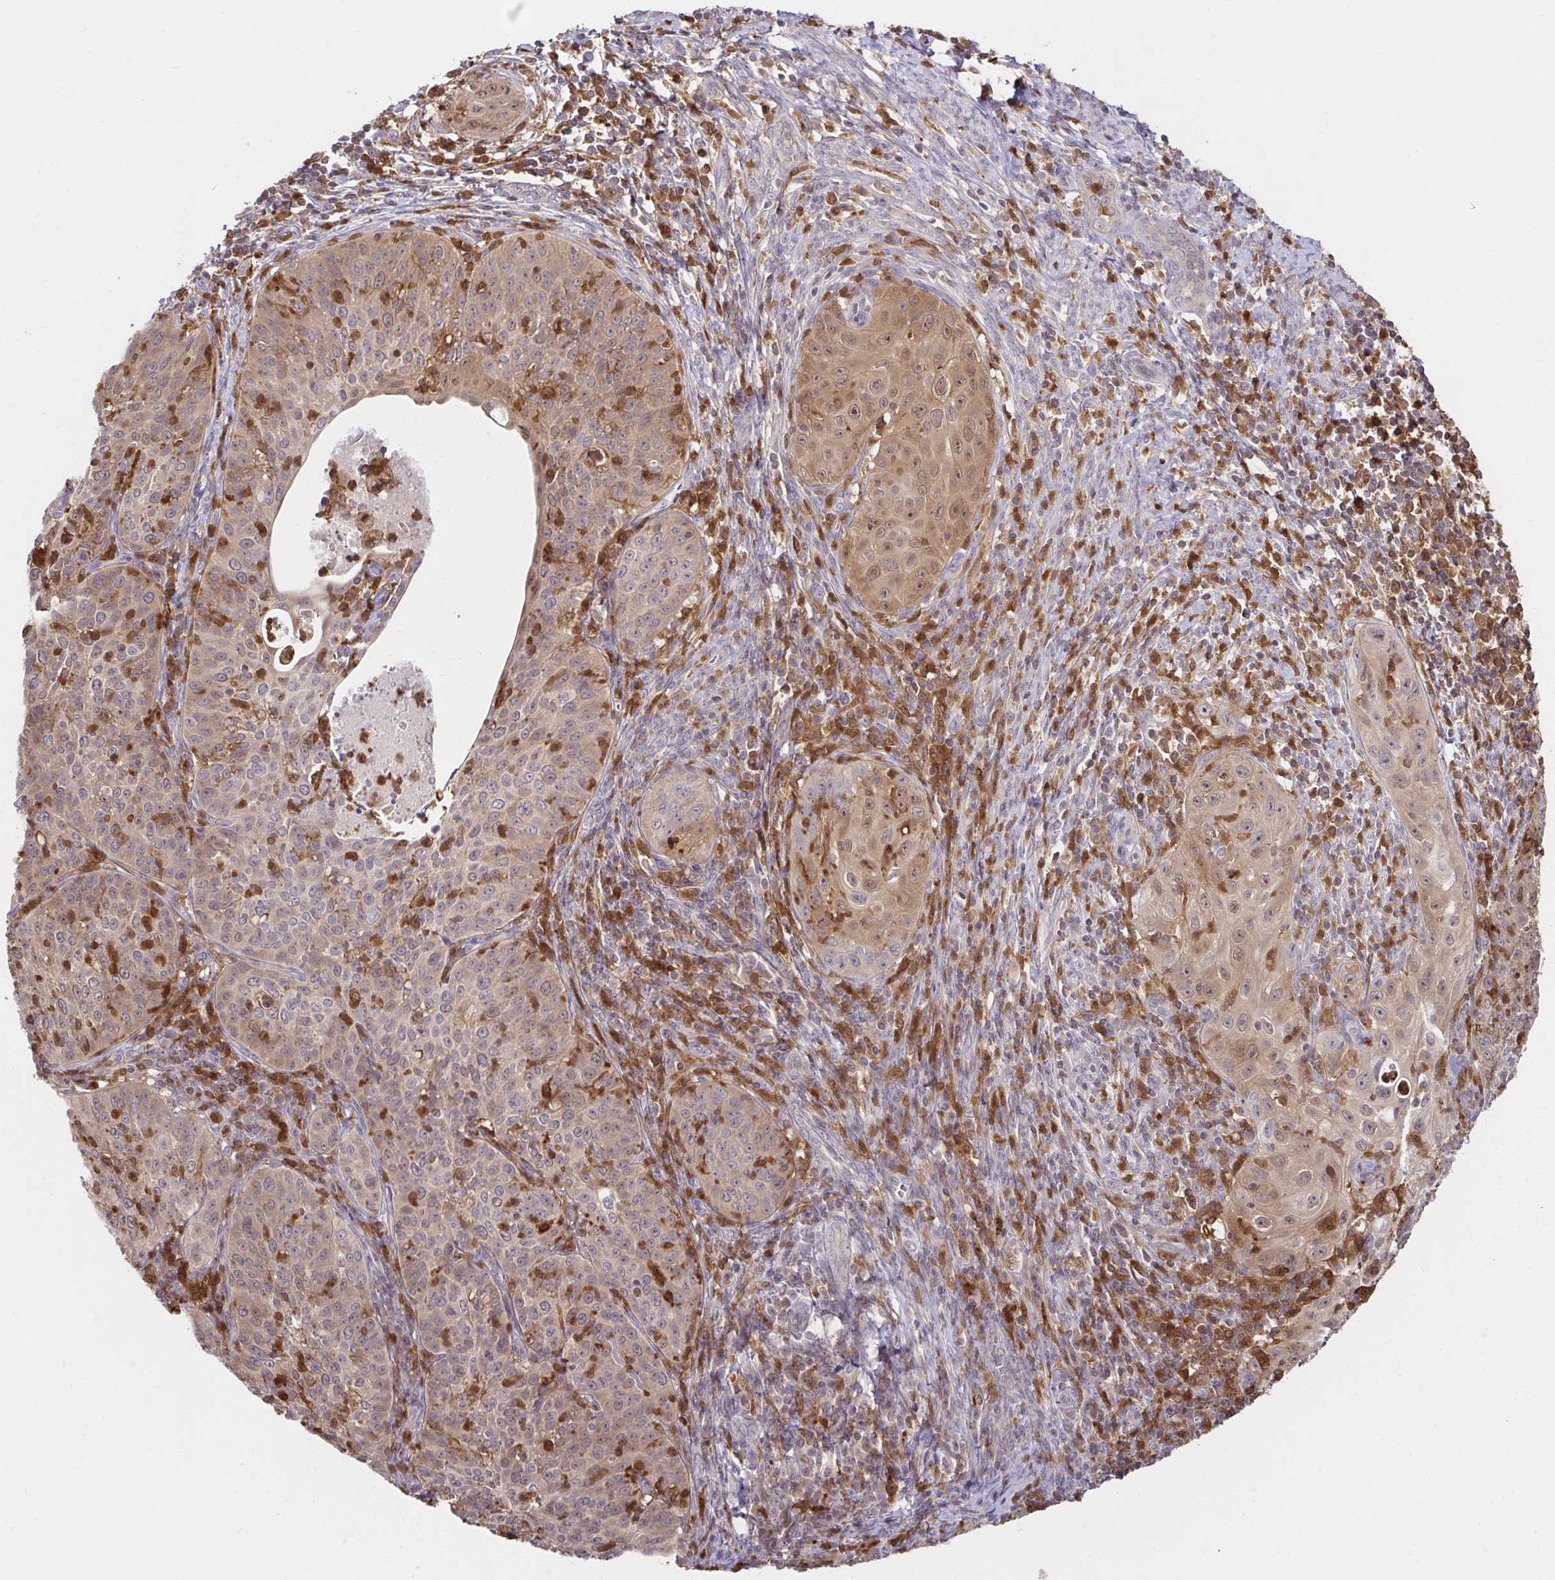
{"staining": {"intensity": "weak", "quantity": "25%-75%", "location": "cytoplasmic/membranous"}, "tissue": "cervical cancer", "cell_type": "Tumor cells", "image_type": "cancer", "snomed": [{"axis": "morphology", "description": "Squamous cell carcinoma, NOS"}, {"axis": "topography", "description": "Cervix"}], "caption": "Protein staining demonstrates weak cytoplasmic/membranous expression in about 25%-75% of tumor cells in cervical cancer (squamous cell carcinoma). Using DAB (3,3'-diaminobenzidine) (brown) and hematoxylin (blue) stains, captured at high magnification using brightfield microscopy.", "gene": "PYCARD", "patient": {"sex": "female", "age": 30}}